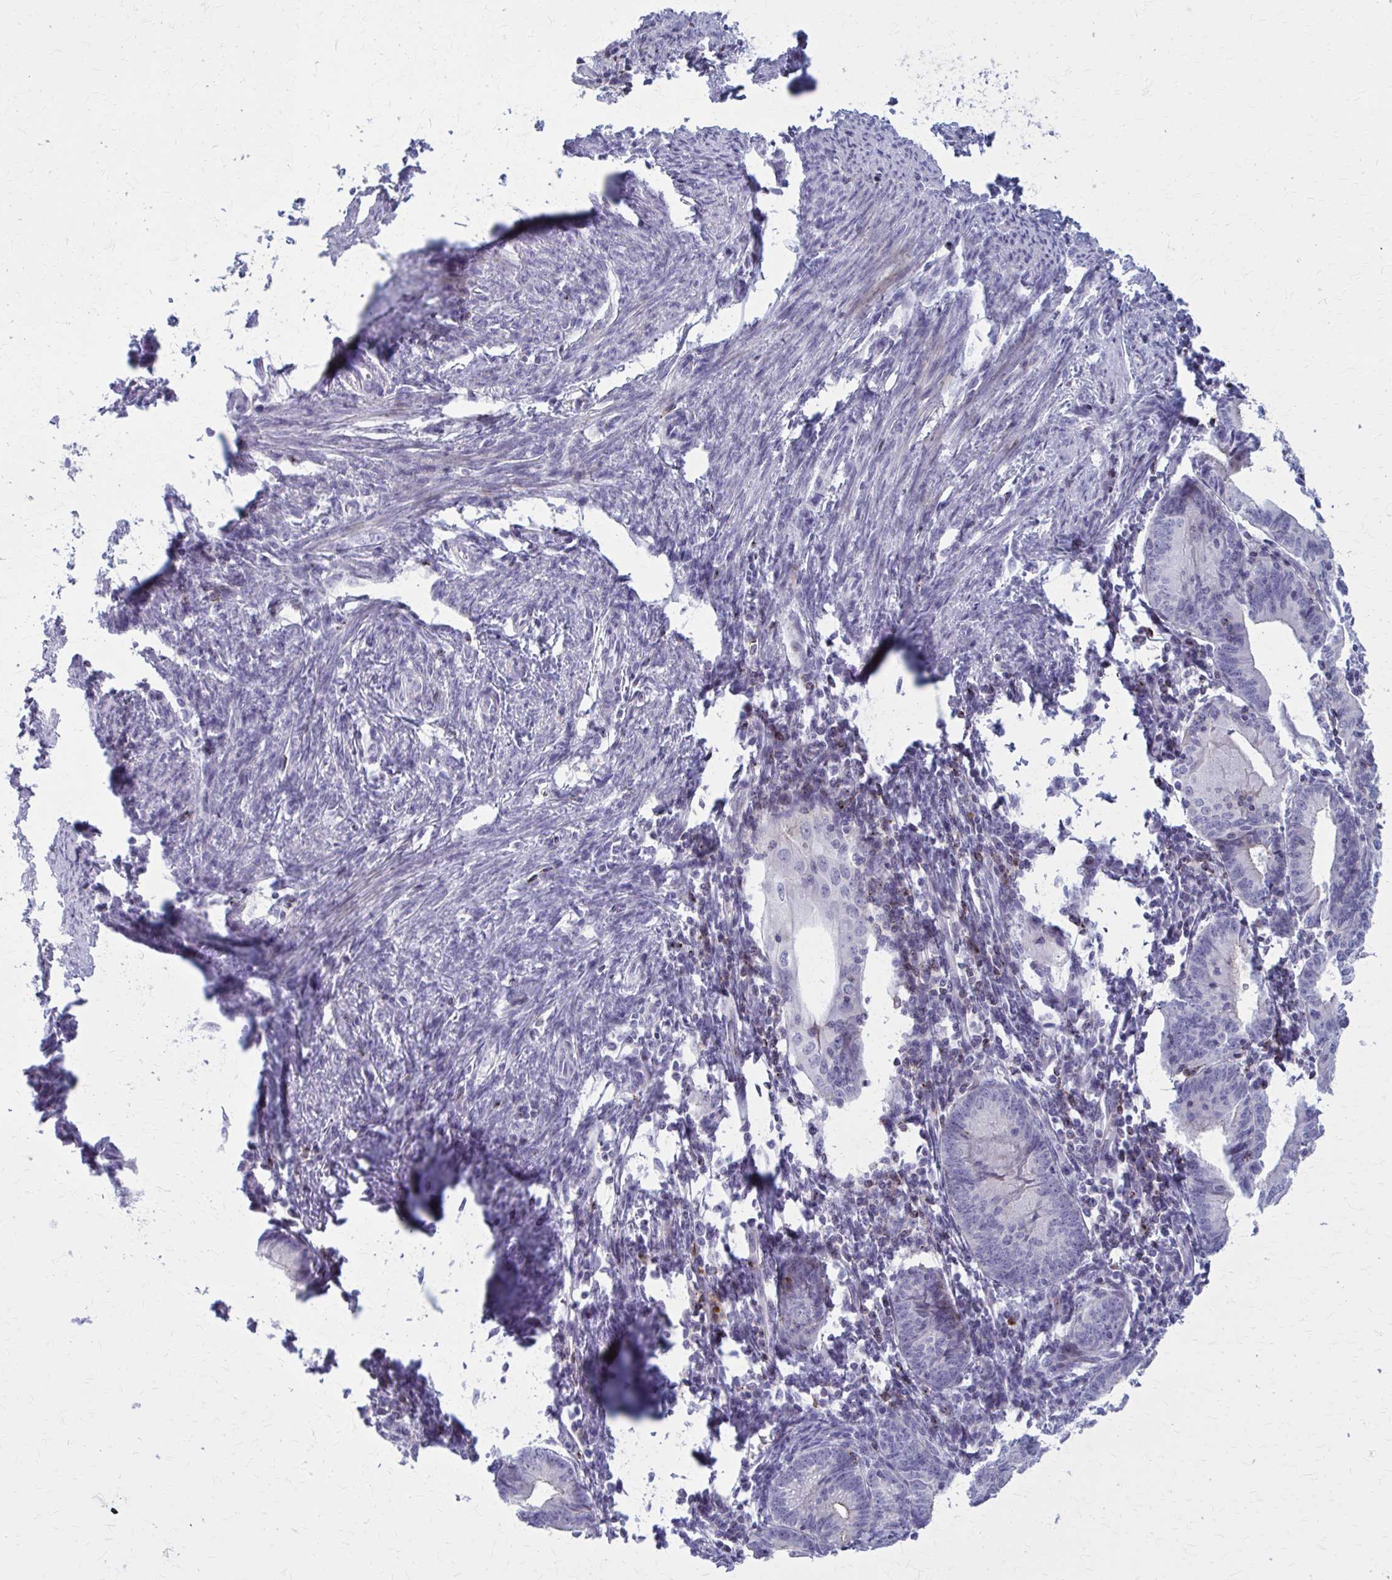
{"staining": {"intensity": "negative", "quantity": "none", "location": "none"}, "tissue": "endometrial cancer", "cell_type": "Tumor cells", "image_type": "cancer", "snomed": [{"axis": "morphology", "description": "Adenocarcinoma, NOS"}, {"axis": "topography", "description": "Endometrium"}], "caption": "IHC of human endometrial cancer (adenocarcinoma) exhibits no expression in tumor cells.", "gene": "PEDS1", "patient": {"sex": "female", "age": 60}}